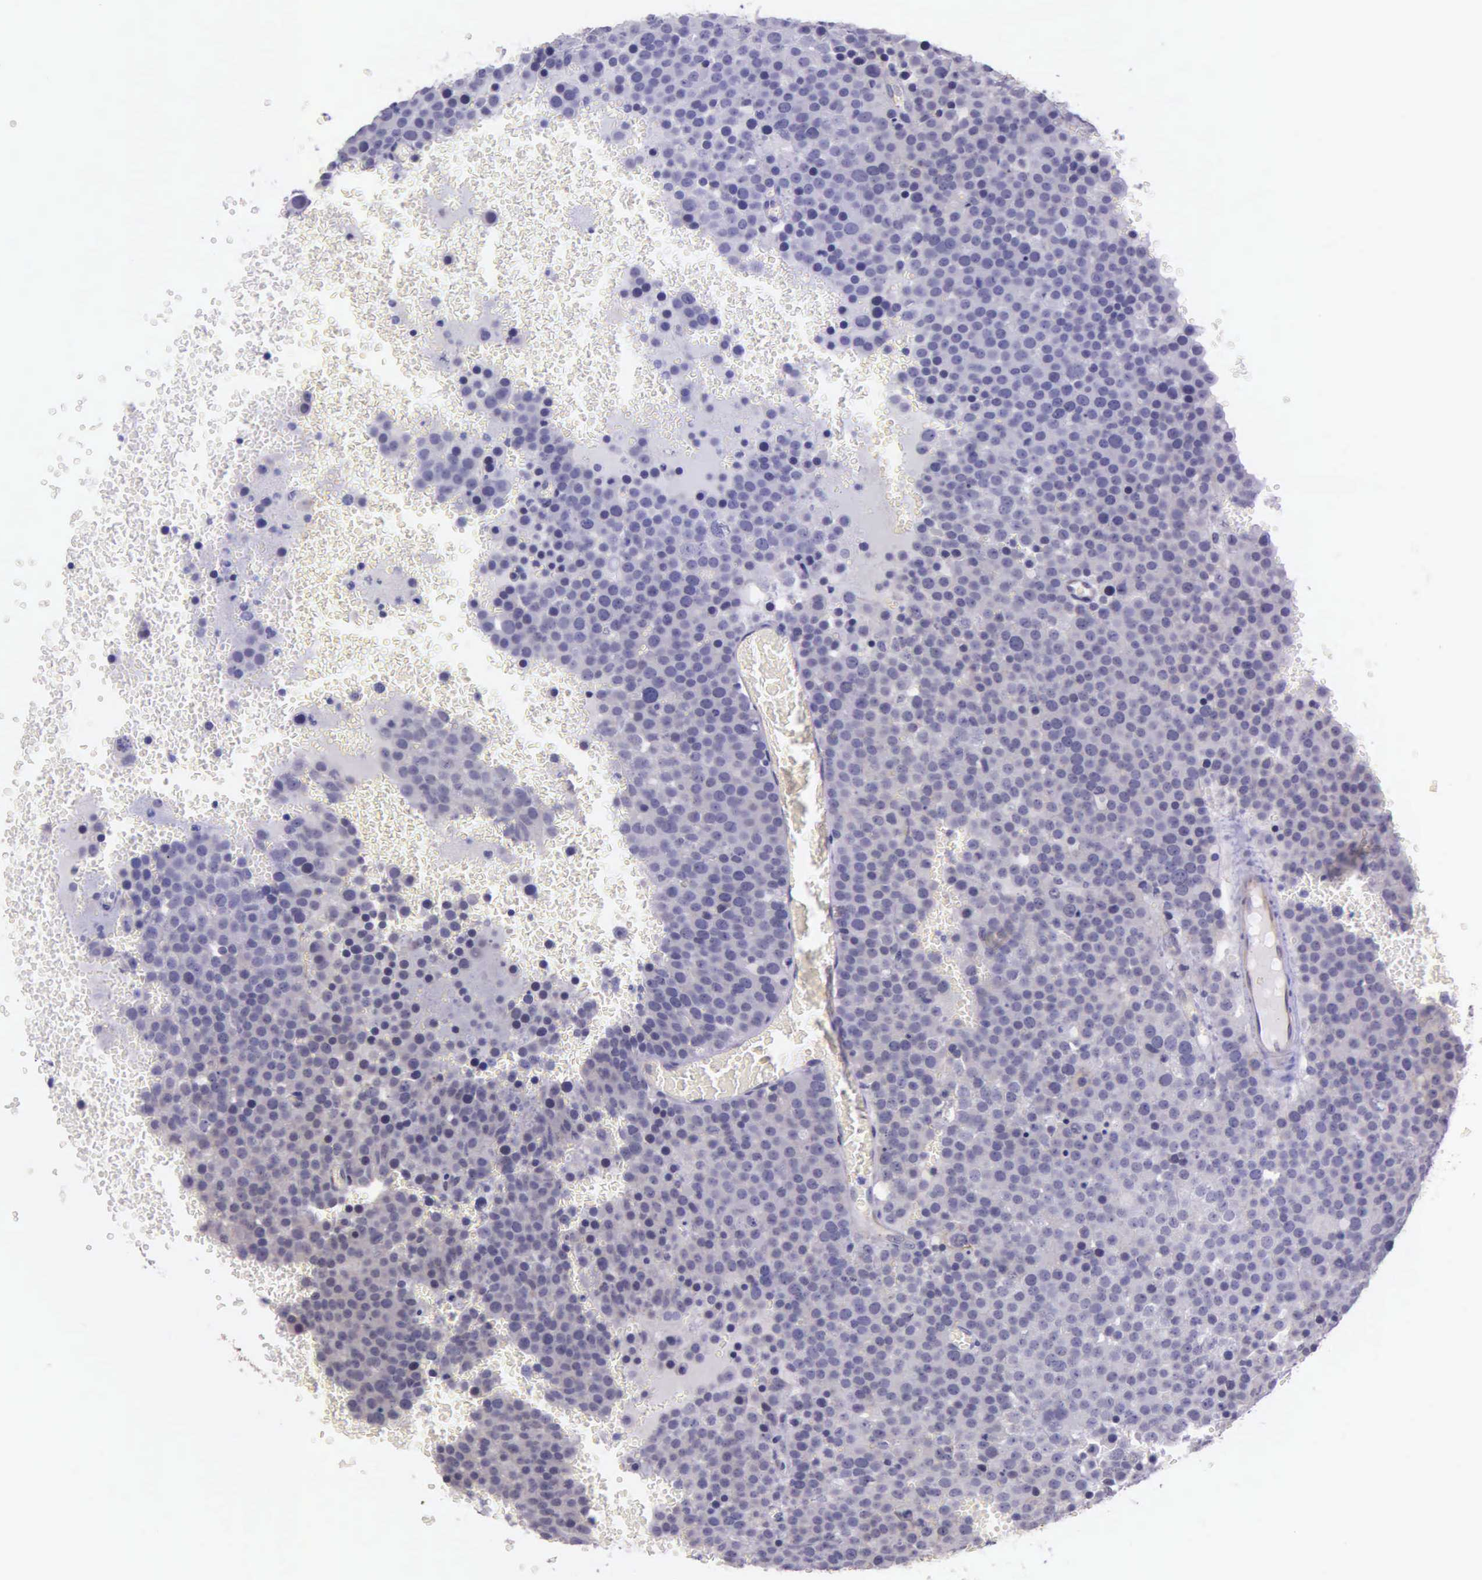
{"staining": {"intensity": "negative", "quantity": "none", "location": "none"}, "tissue": "testis cancer", "cell_type": "Tumor cells", "image_type": "cancer", "snomed": [{"axis": "morphology", "description": "Seminoma, NOS"}, {"axis": "topography", "description": "Testis"}], "caption": "Tumor cells show no significant protein expression in testis seminoma.", "gene": "AHNAK2", "patient": {"sex": "male", "age": 71}}